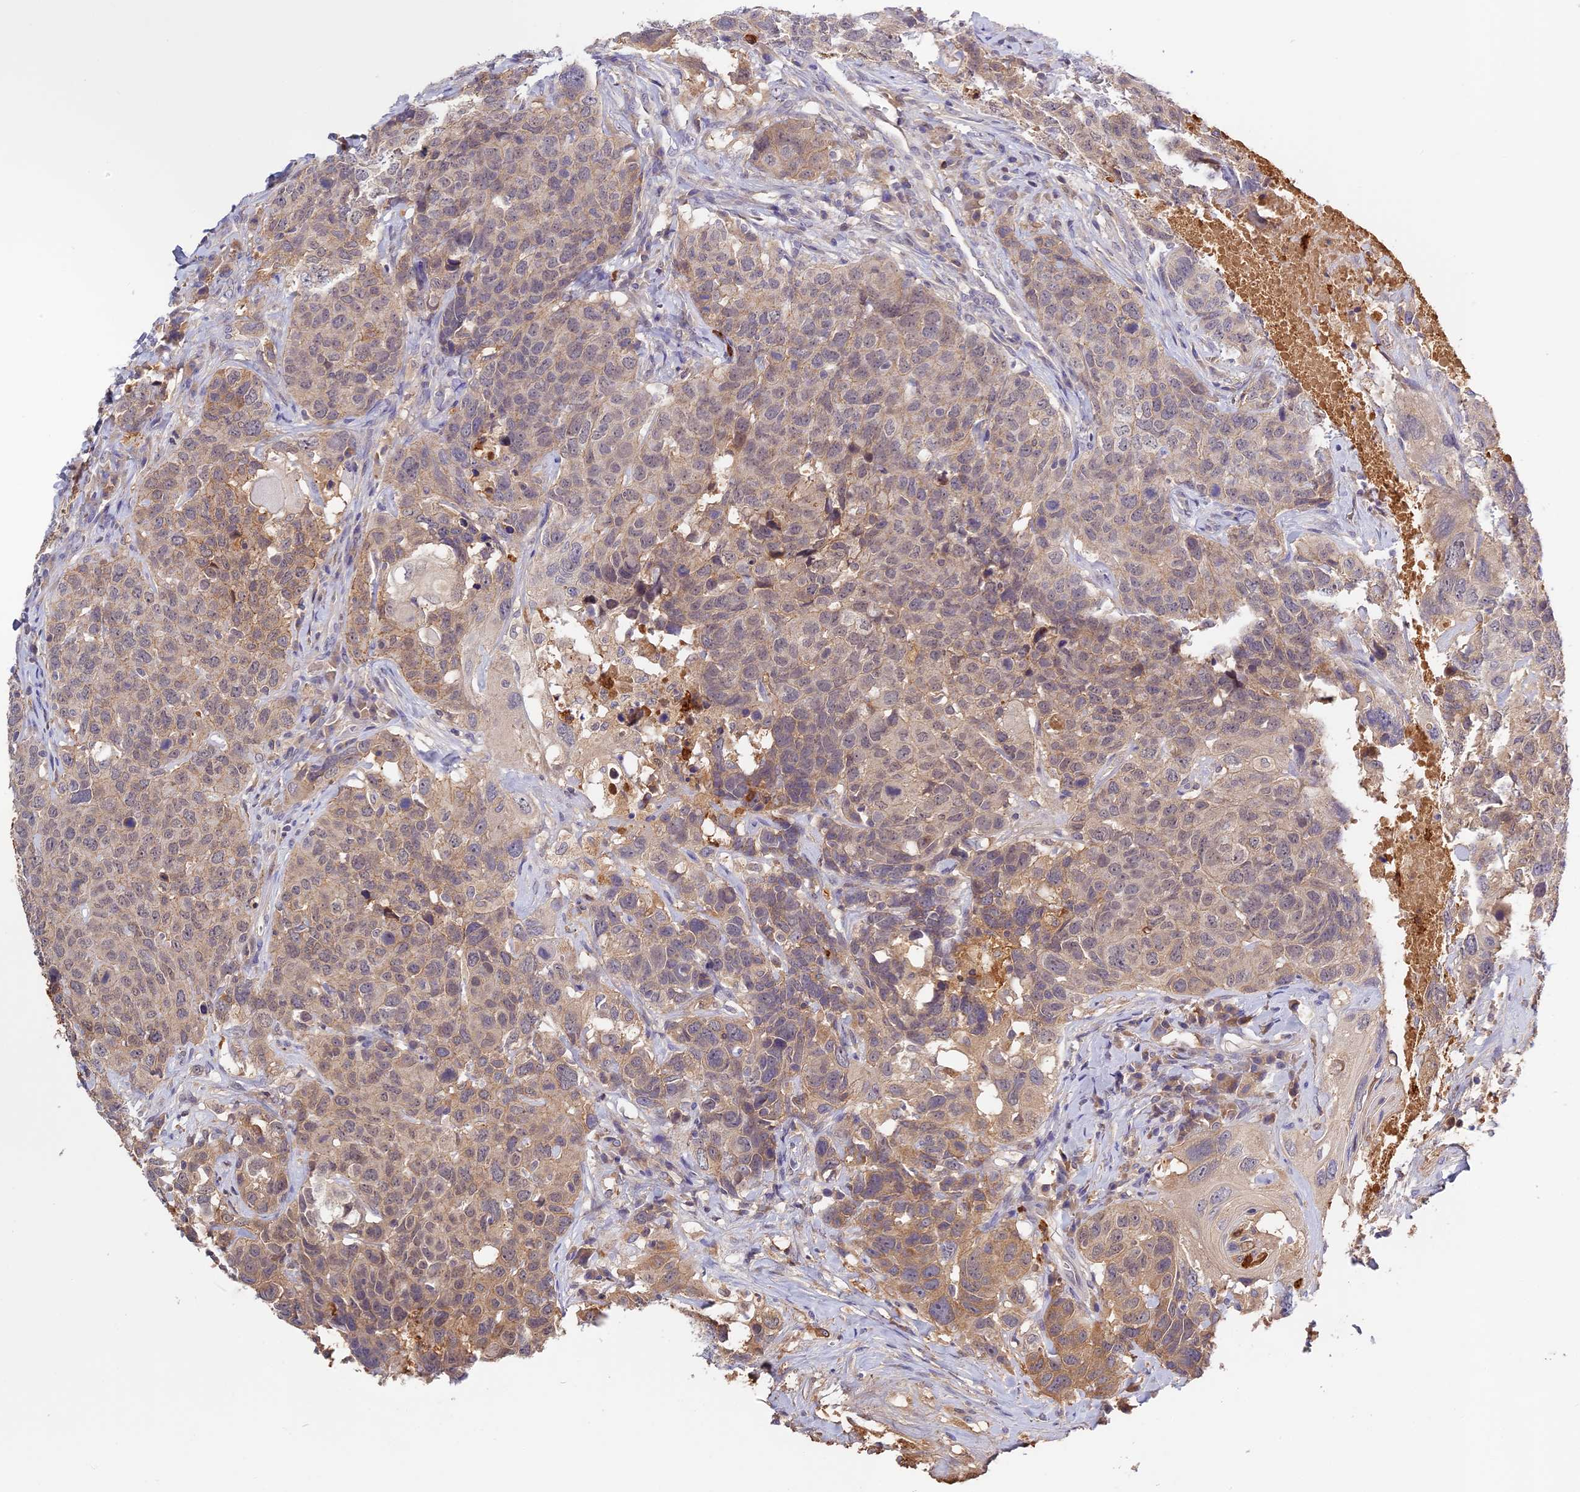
{"staining": {"intensity": "weak", "quantity": ">75%", "location": "cytoplasmic/membranous"}, "tissue": "head and neck cancer", "cell_type": "Tumor cells", "image_type": "cancer", "snomed": [{"axis": "morphology", "description": "Squamous cell carcinoma, NOS"}, {"axis": "topography", "description": "Head-Neck"}], "caption": "The photomicrograph reveals immunohistochemical staining of head and neck squamous cell carcinoma. There is weak cytoplasmic/membranous expression is seen in approximately >75% of tumor cells. (DAB IHC, brown staining for protein, blue staining for nuclei).", "gene": "ADGRD1", "patient": {"sex": "male", "age": 66}}